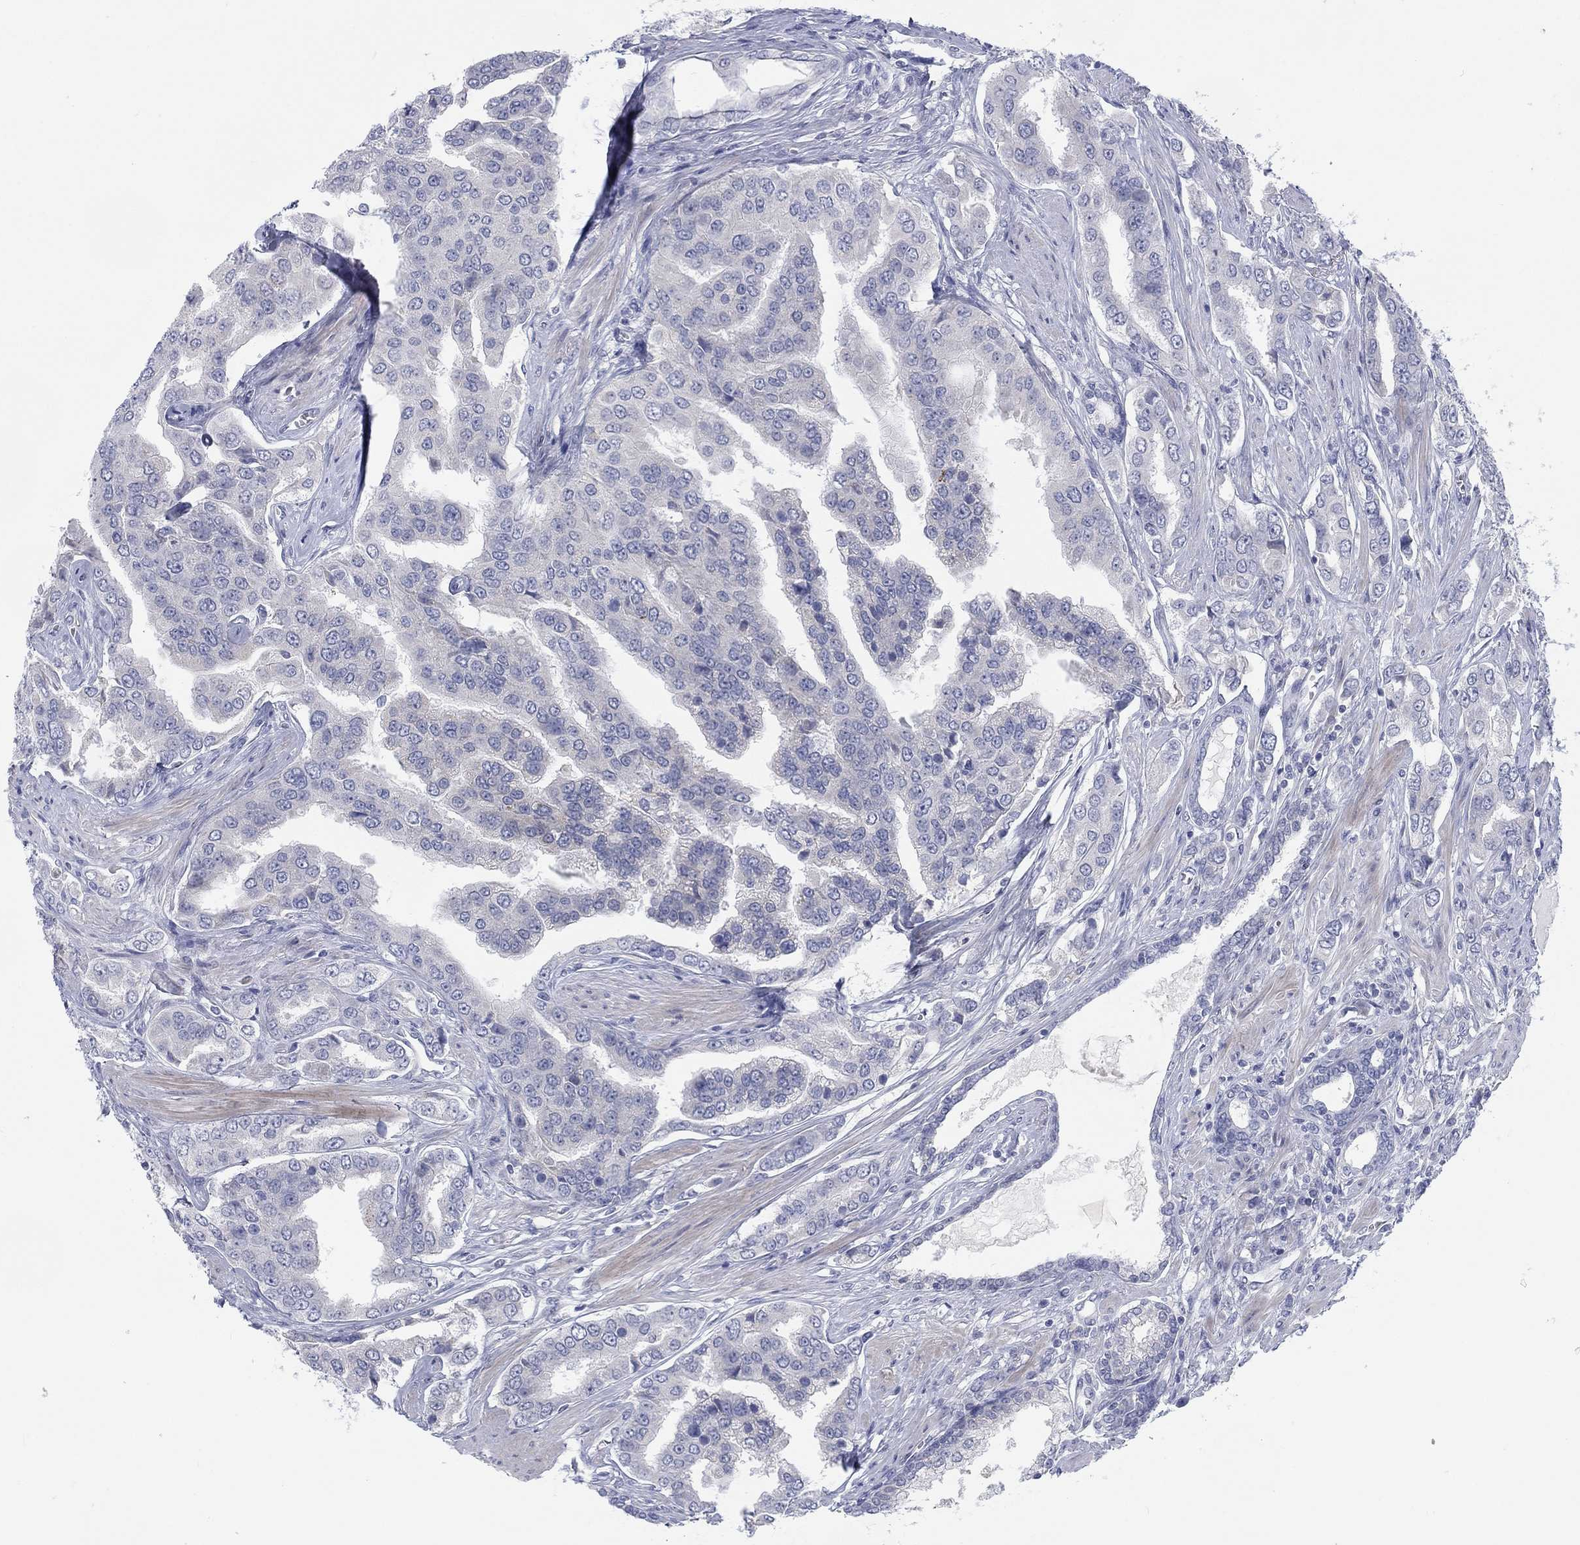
{"staining": {"intensity": "negative", "quantity": "none", "location": "none"}, "tissue": "prostate cancer", "cell_type": "Tumor cells", "image_type": "cancer", "snomed": [{"axis": "morphology", "description": "Adenocarcinoma, NOS"}, {"axis": "topography", "description": "Prostate and seminal vesicle, NOS"}, {"axis": "topography", "description": "Prostate"}], "caption": "Tumor cells show no significant positivity in prostate cancer.", "gene": "CALB1", "patient": {"sex": "male", "age": 69}}